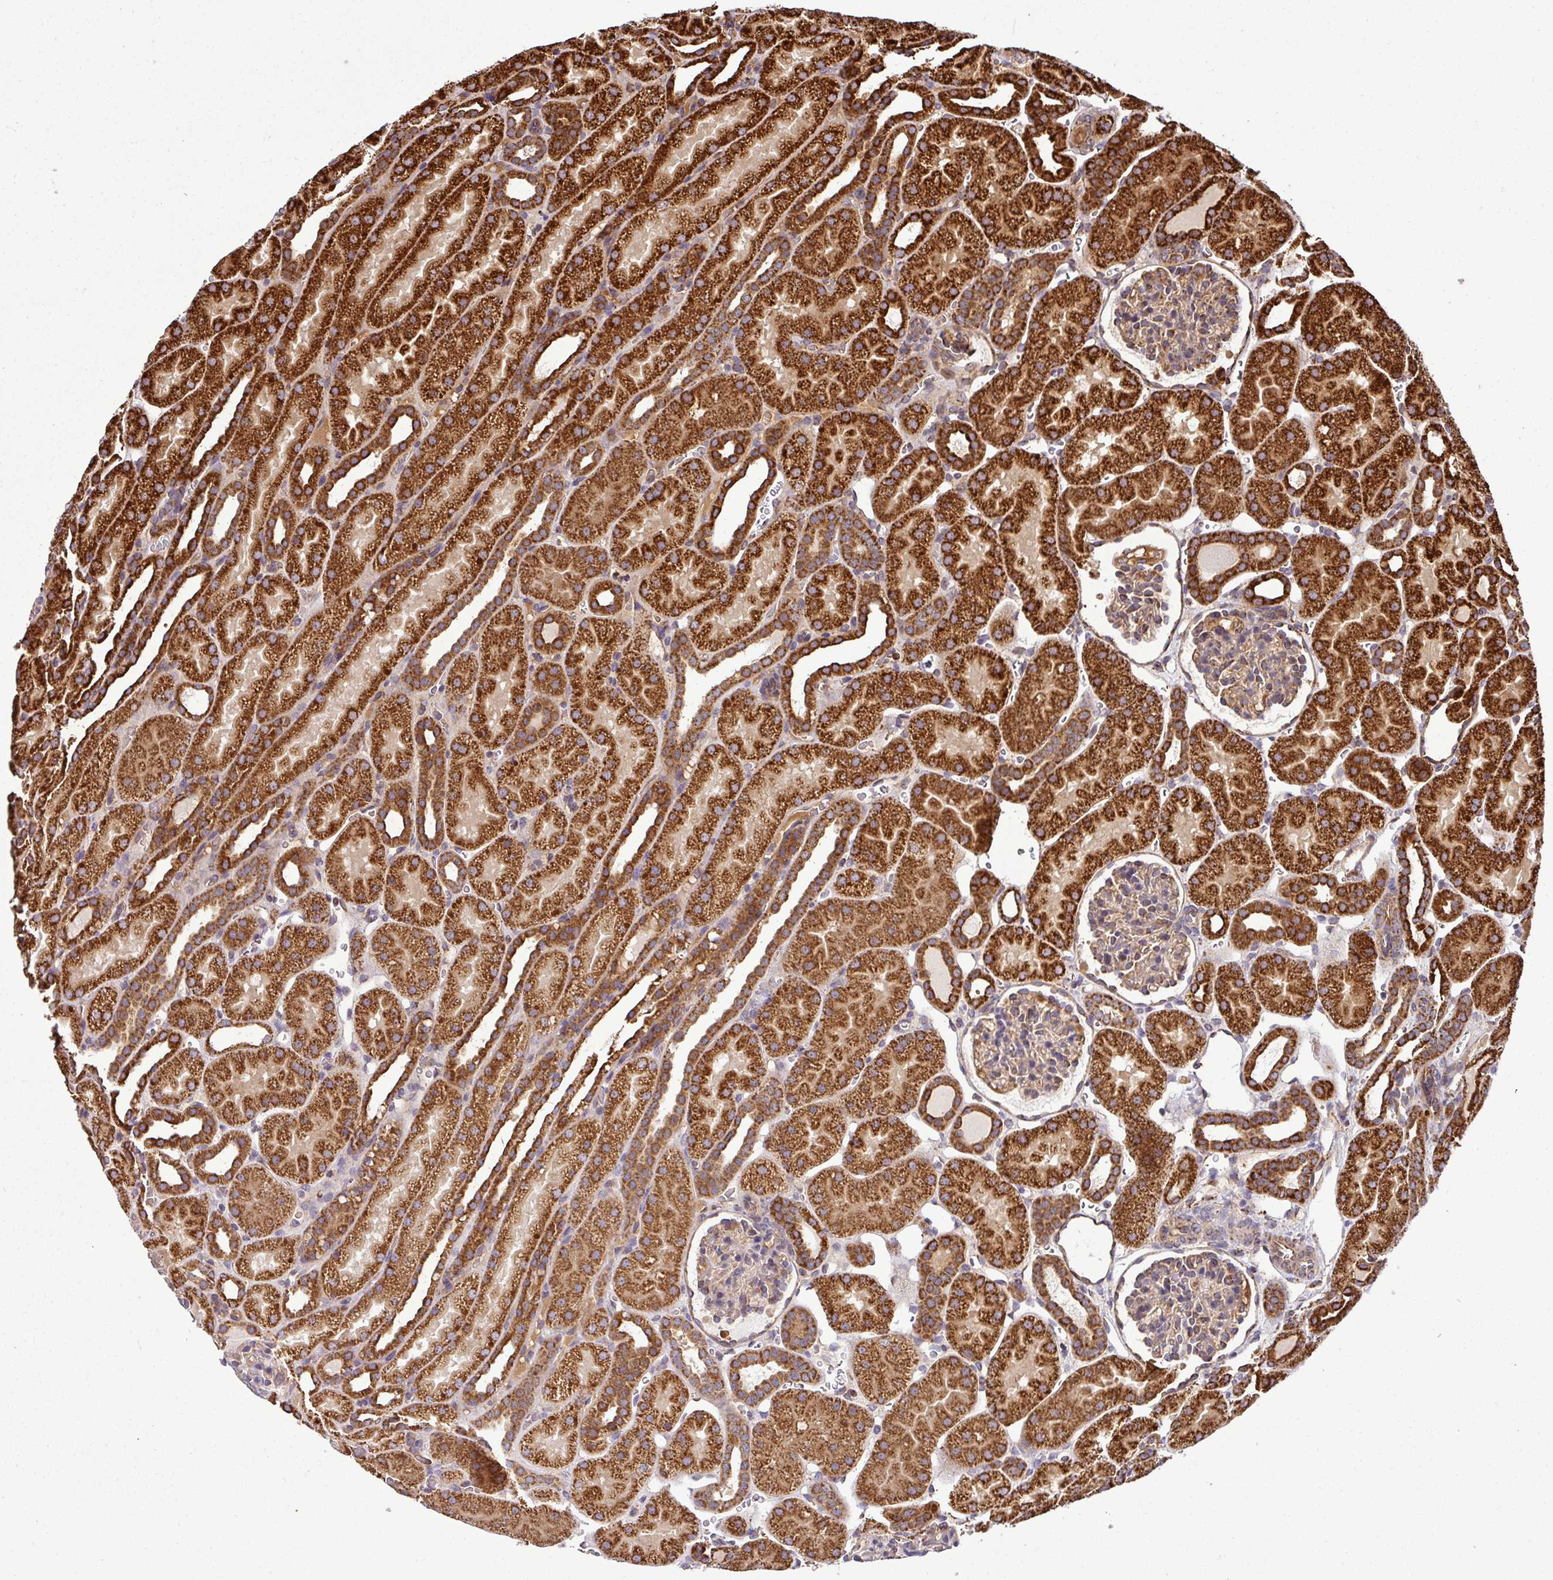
{"staining": {"intensity": "moderate", "quantity": "25%-75%", "location": "cytoplasmic/membranous"}, "tissue": "kidney", "cell_type": "Cells in glomeruli", "image_type": "normal", "snomed": [{"axis": "morphology", "description": "Normal tissue, NOS"}, {"axis": "topography", "description": "Kidney"}], "caption": "Immunohistochemistry of normal kidney reveals medium levels of moderate cytoplasmic/membranous expression in approximately 25%-75% of cells in glomeruli.", "gene": "PRELID3B", "patient": {"sex": "male", "age": 2}}